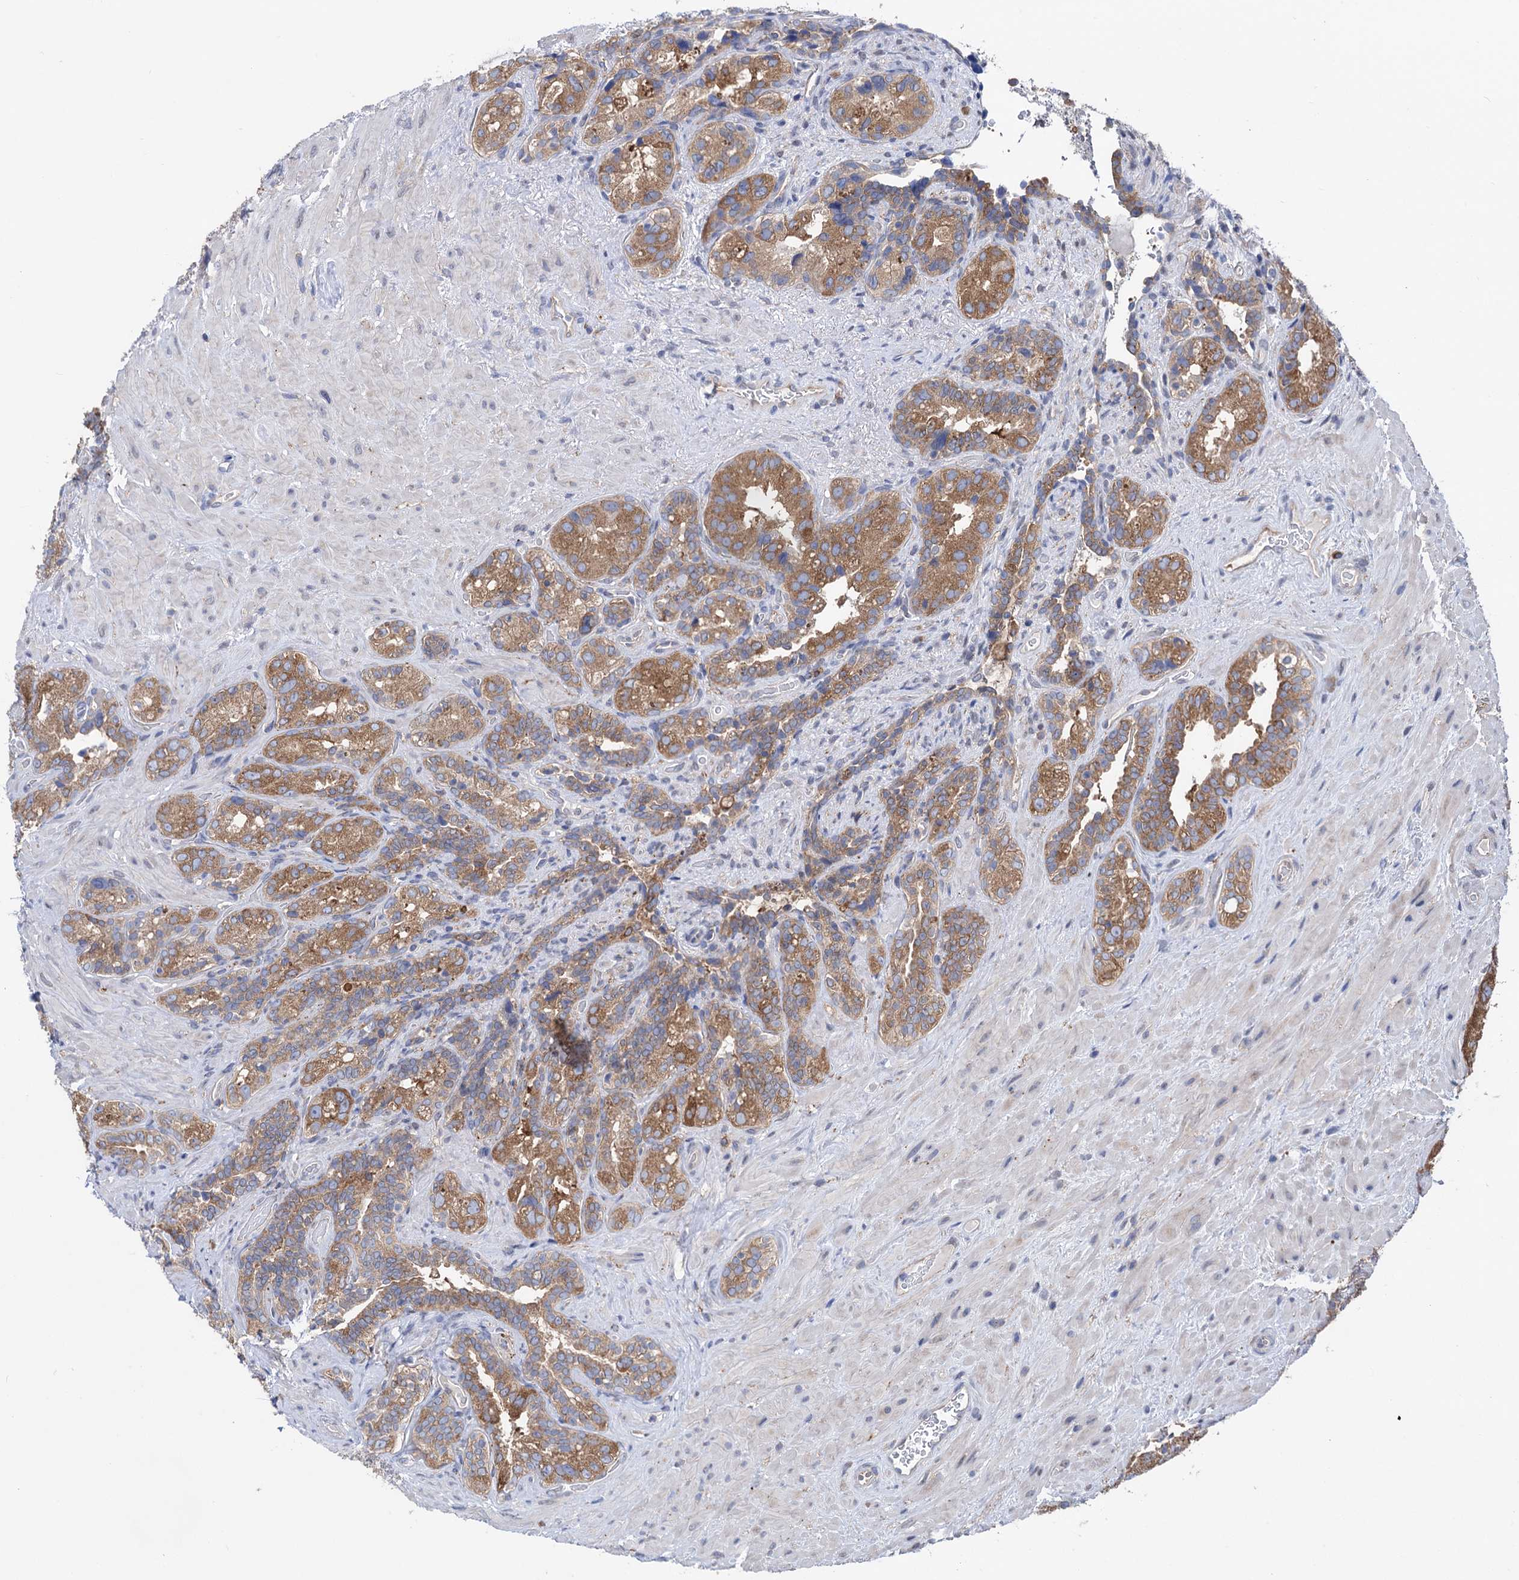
{"staining": {"intensity": "moderate", "quantity": ">75%", "location": "cytoplasmic/membranous"}, "tissue": "seminal vesicle", "cell_type": "Glandular cells", "image_type": "normal", "snomed": [{"axis": "morphology", "description": "Normal tissue, NOS"}, {"axis": "topography", "description": "Seminal veicle"}, {"axis": "topography", "description": "Peripheral nerve tissue"}], "caption": "Immunohistochemical staining of unremarkable seminal vesicle exhibits >75% levels of moderate cytoplasmic/membranous protein expression in approximately >75% of glandular cells. (Brightfield microscopy of DAB IHC at high magnification).", "gene": "ZNRD2", "patient": {"sex": "male", "age": 67}}